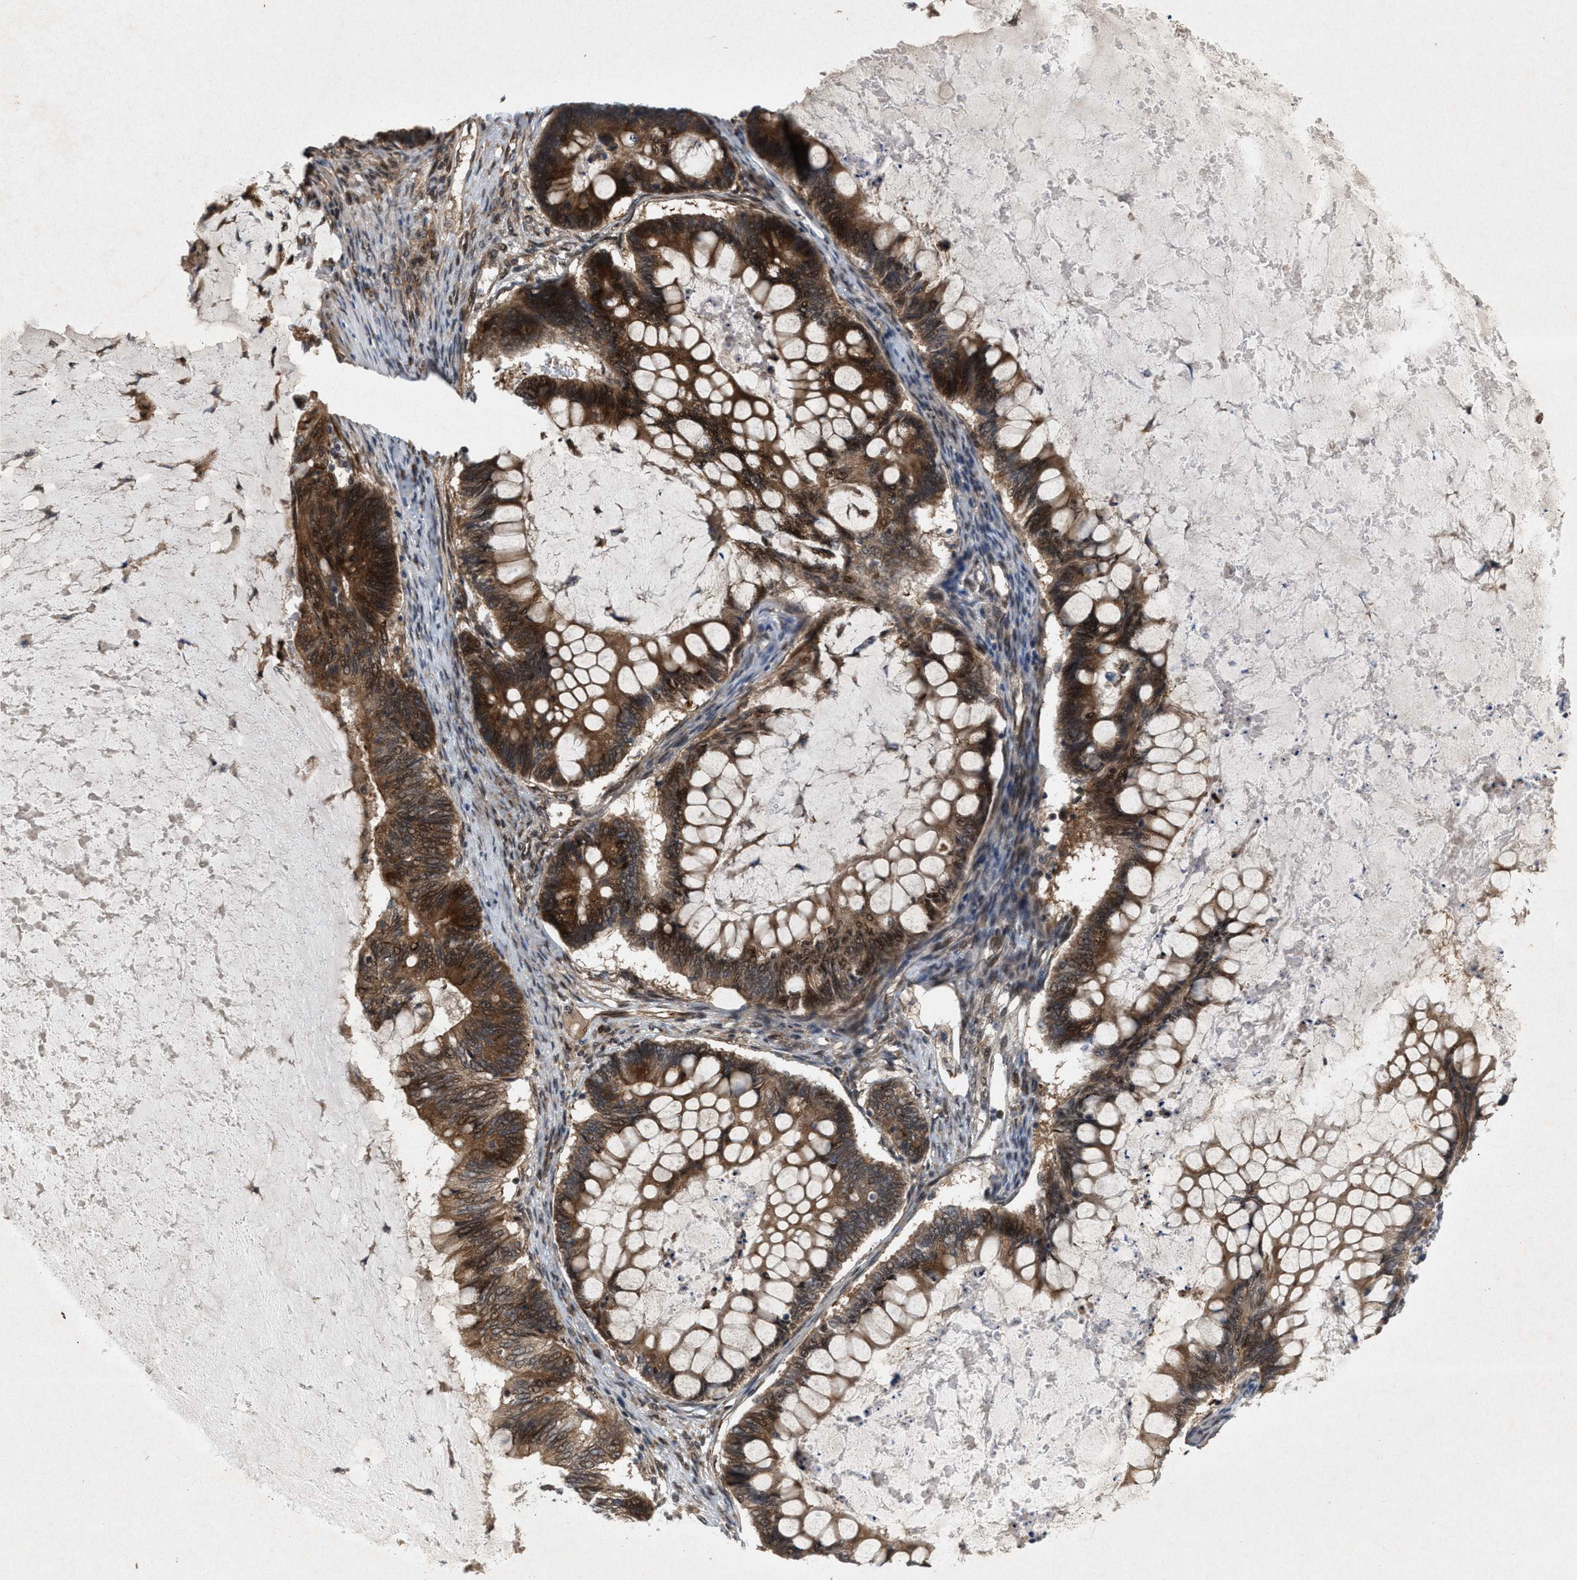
{"staining": {"intensity": "strong", "quantity": ">75%", "location": "cytoplasmic/membranous,nuclear"}, "tissue": "ovarian cancer", "cell_type": "Tumor cells", "image_type": "cancer", "snomed": [{"axis": "morphology", "description": "Cystadenocarcinoma, mucinous, NOS"}, {"axis": "topography", "description": "Ovary"}], "caption": "IHC of mucinous cystadenocarcinoma (ovarian) reveals high levels of strong cytoplasmic/membranous and nuclear staining in about >75% of tumor cells. Using DAB (3,3'-diaminobenzidine) (brown) and hematoxylin (blue) stains, captured at high magnification using brightfield microscopy.", "gene": "MFSD6", "patient": {"sex": "female", "age": 61}}